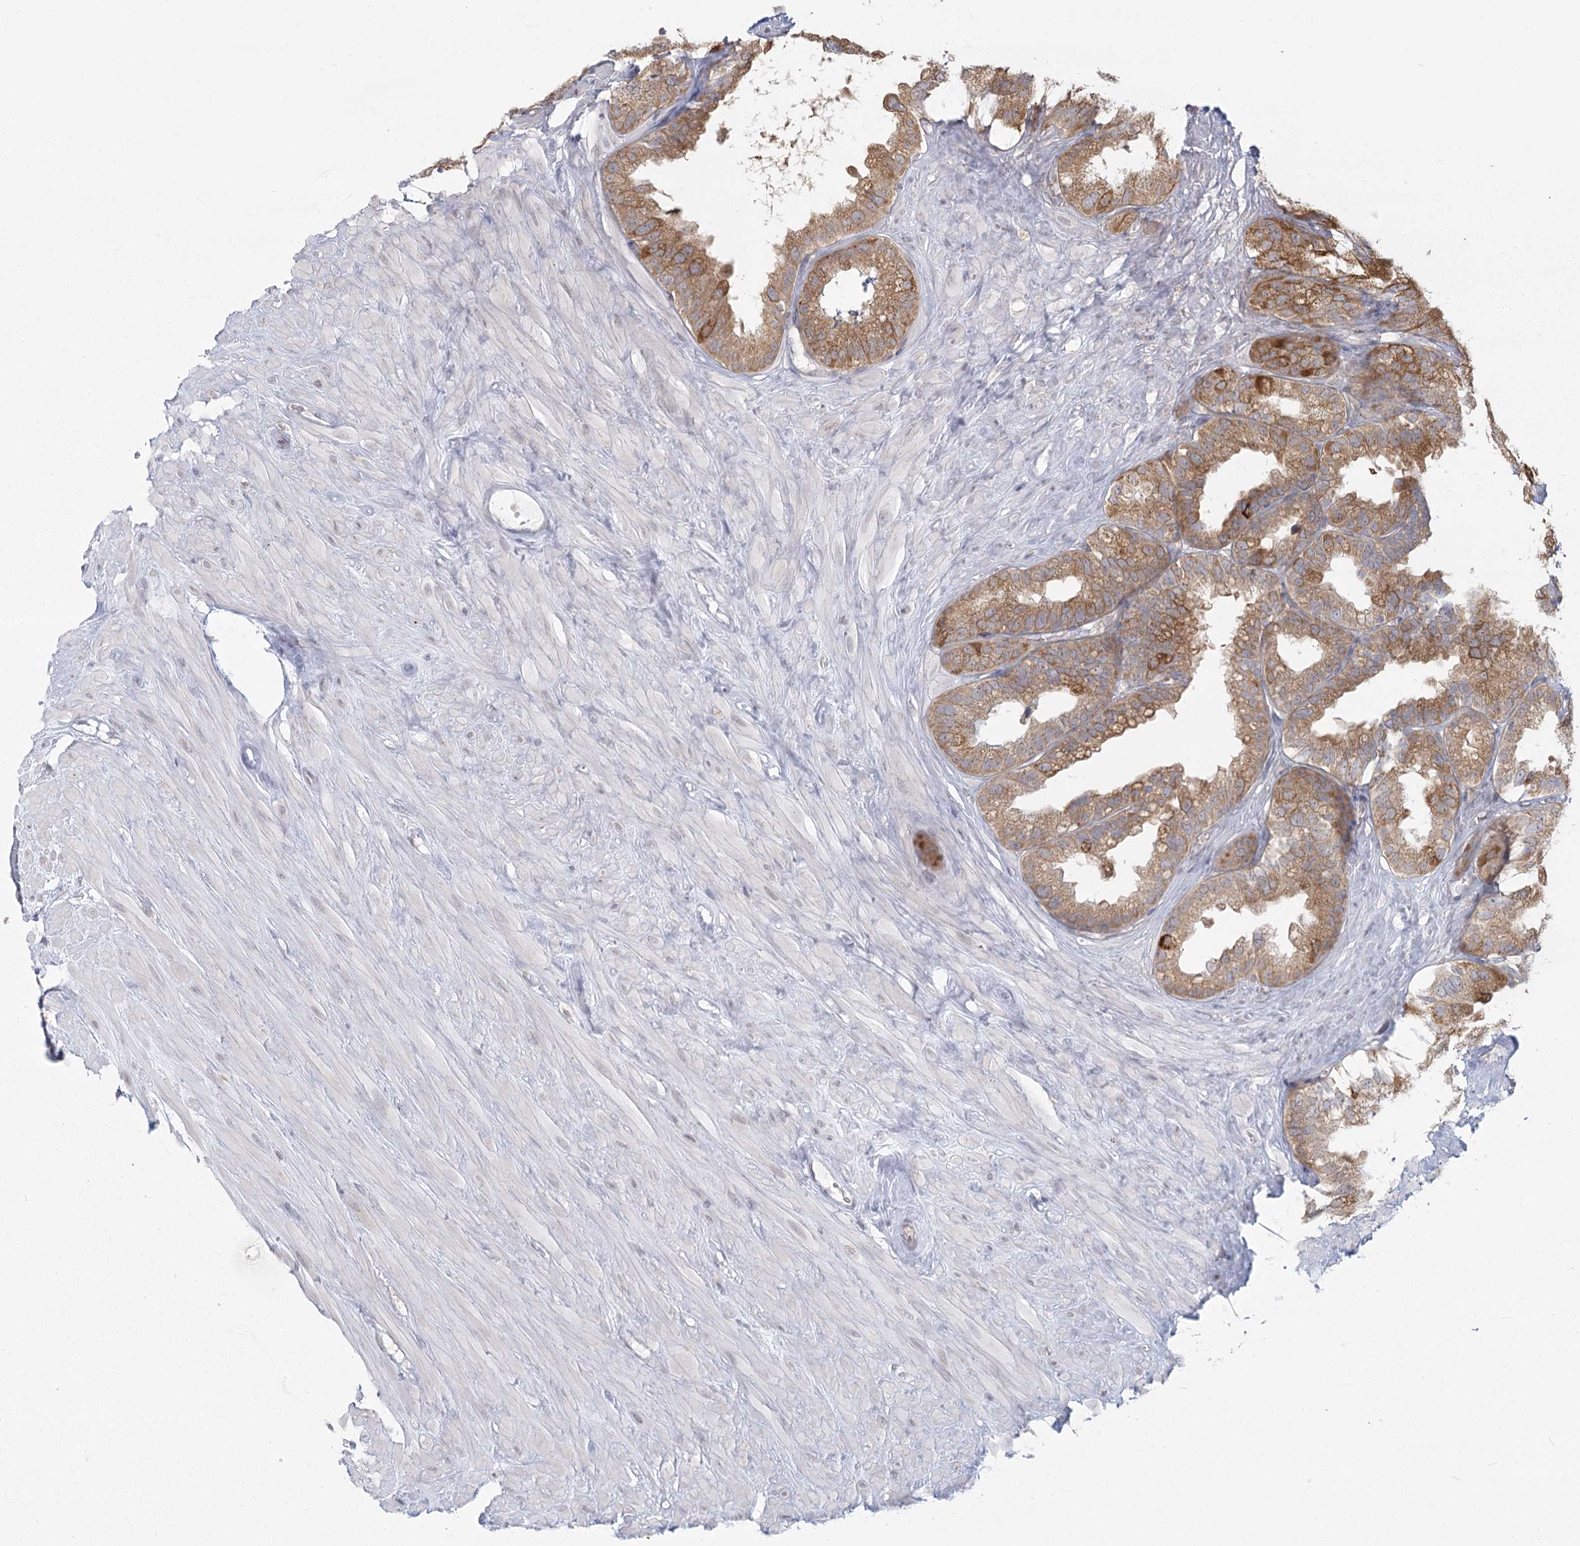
{"staining": {"intensity": "moderate", "quantity": ">75%", "location": "cytoplasmic/membranous"}, "tissue": "seminal vesicle", "cell_type": "Glandular cells", "image_type": "normal", "snomed": [{"axis": "morphology", "description": "Normal tissue, NOS"}, {"axis": "topography", "description": "Seminal veicle"}], "caption": "Immunohistochemistry of unremarkable seminal vesicle shows medium levels of moderate cytoplasmic/membranous staining in about >75% of glandular cells.", "gene": "LACTB", "patient": {"sex": "male", "age": 80}}